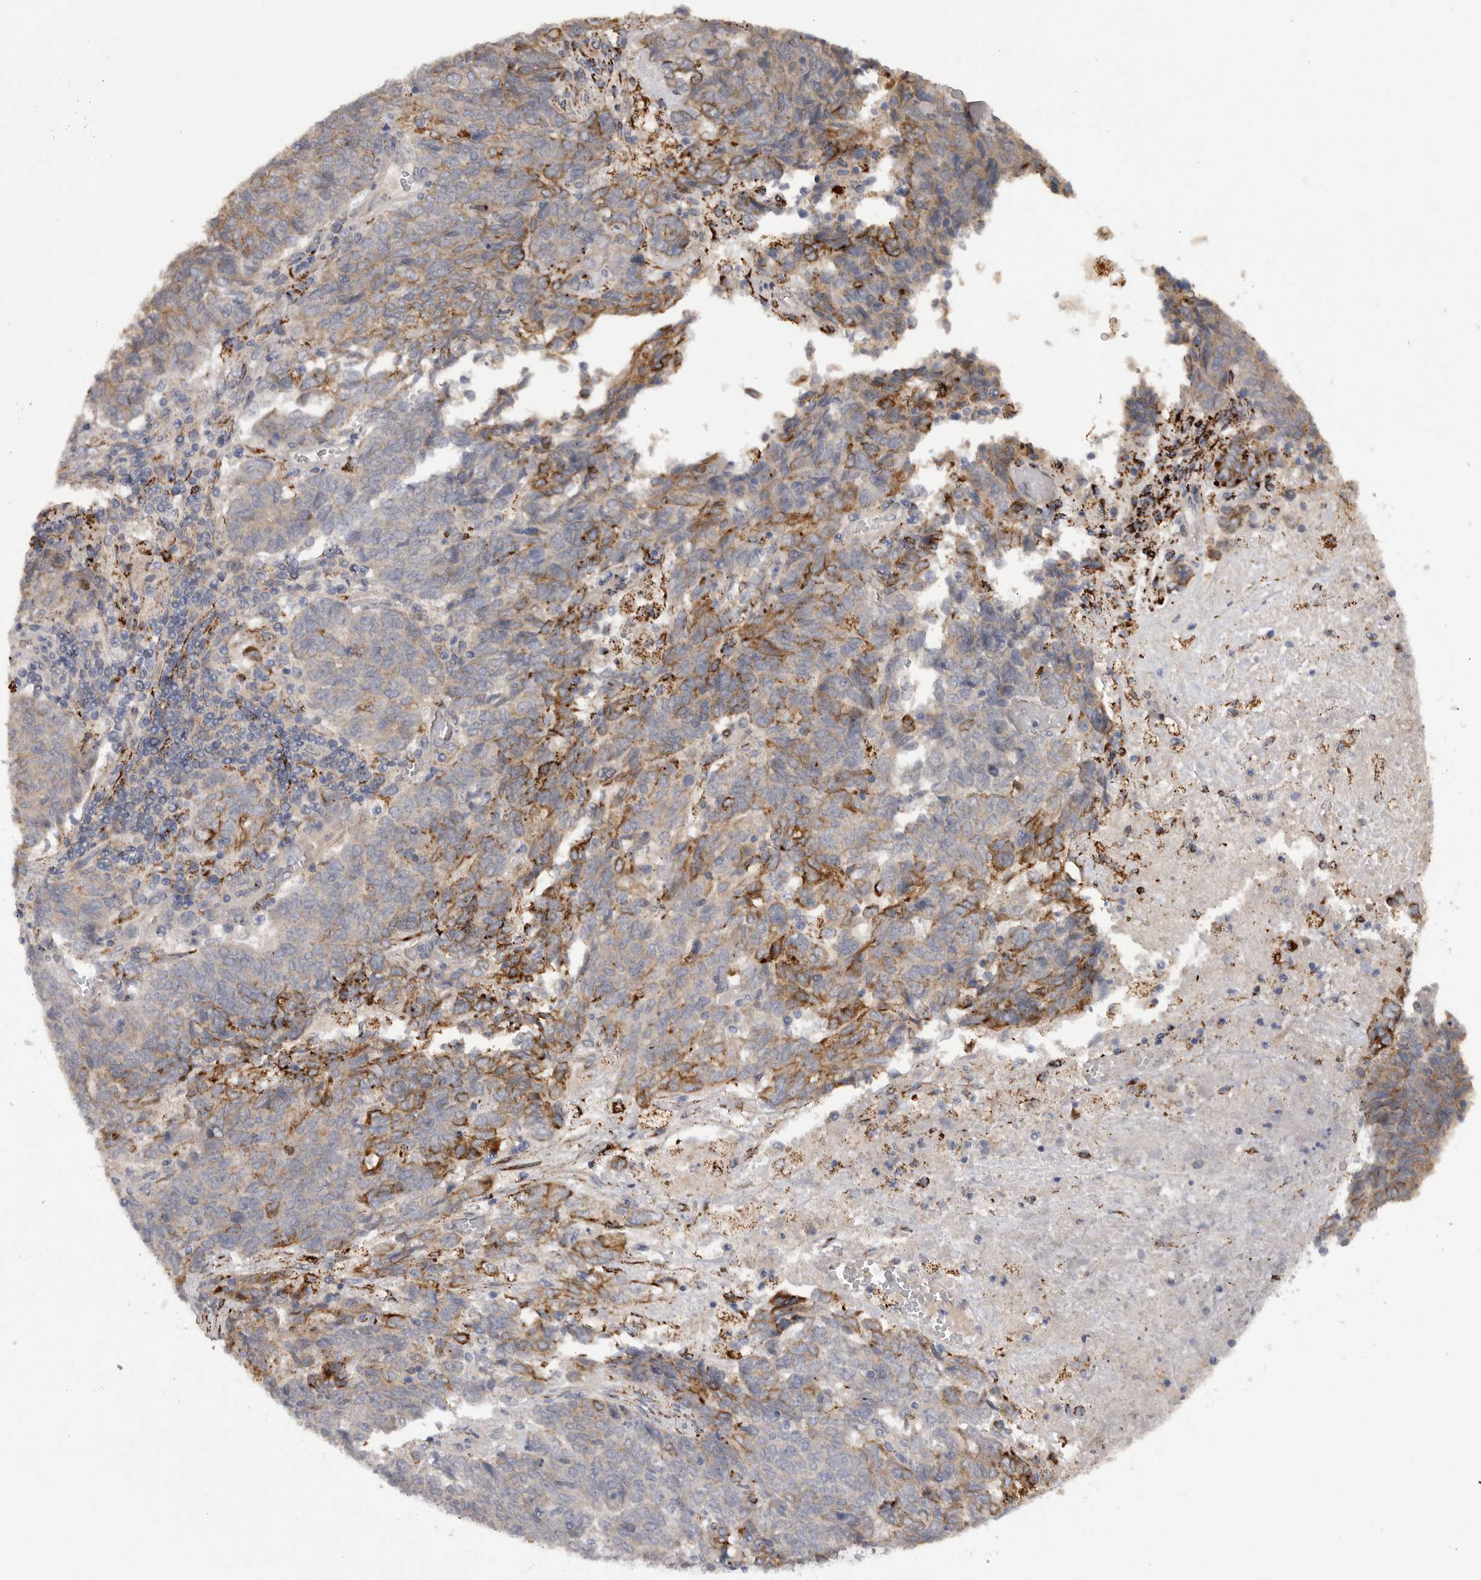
{"staining": {"intensity": "moderate", "quantity": "<25%", "location": "cytoplasmic/membranous"}, "tissue": "endometrial cancer", "cell_type": "Tumor cells", "image_type": "cancer", "snomed": [{"axis": "morphology", "description": "Adenocarcinoma, NOS"}, {"axis": "topography", "description": "Endometrium"}], "caption": "Human endometrial cancer (adenocarcinoma) stained for a protein (brown) shows moderate cytoplasmic/membranous positive staining in approximately <25% of tumor cells.", "gene": "DHDDS", "patient": {"sex": "female", "age": 80}}